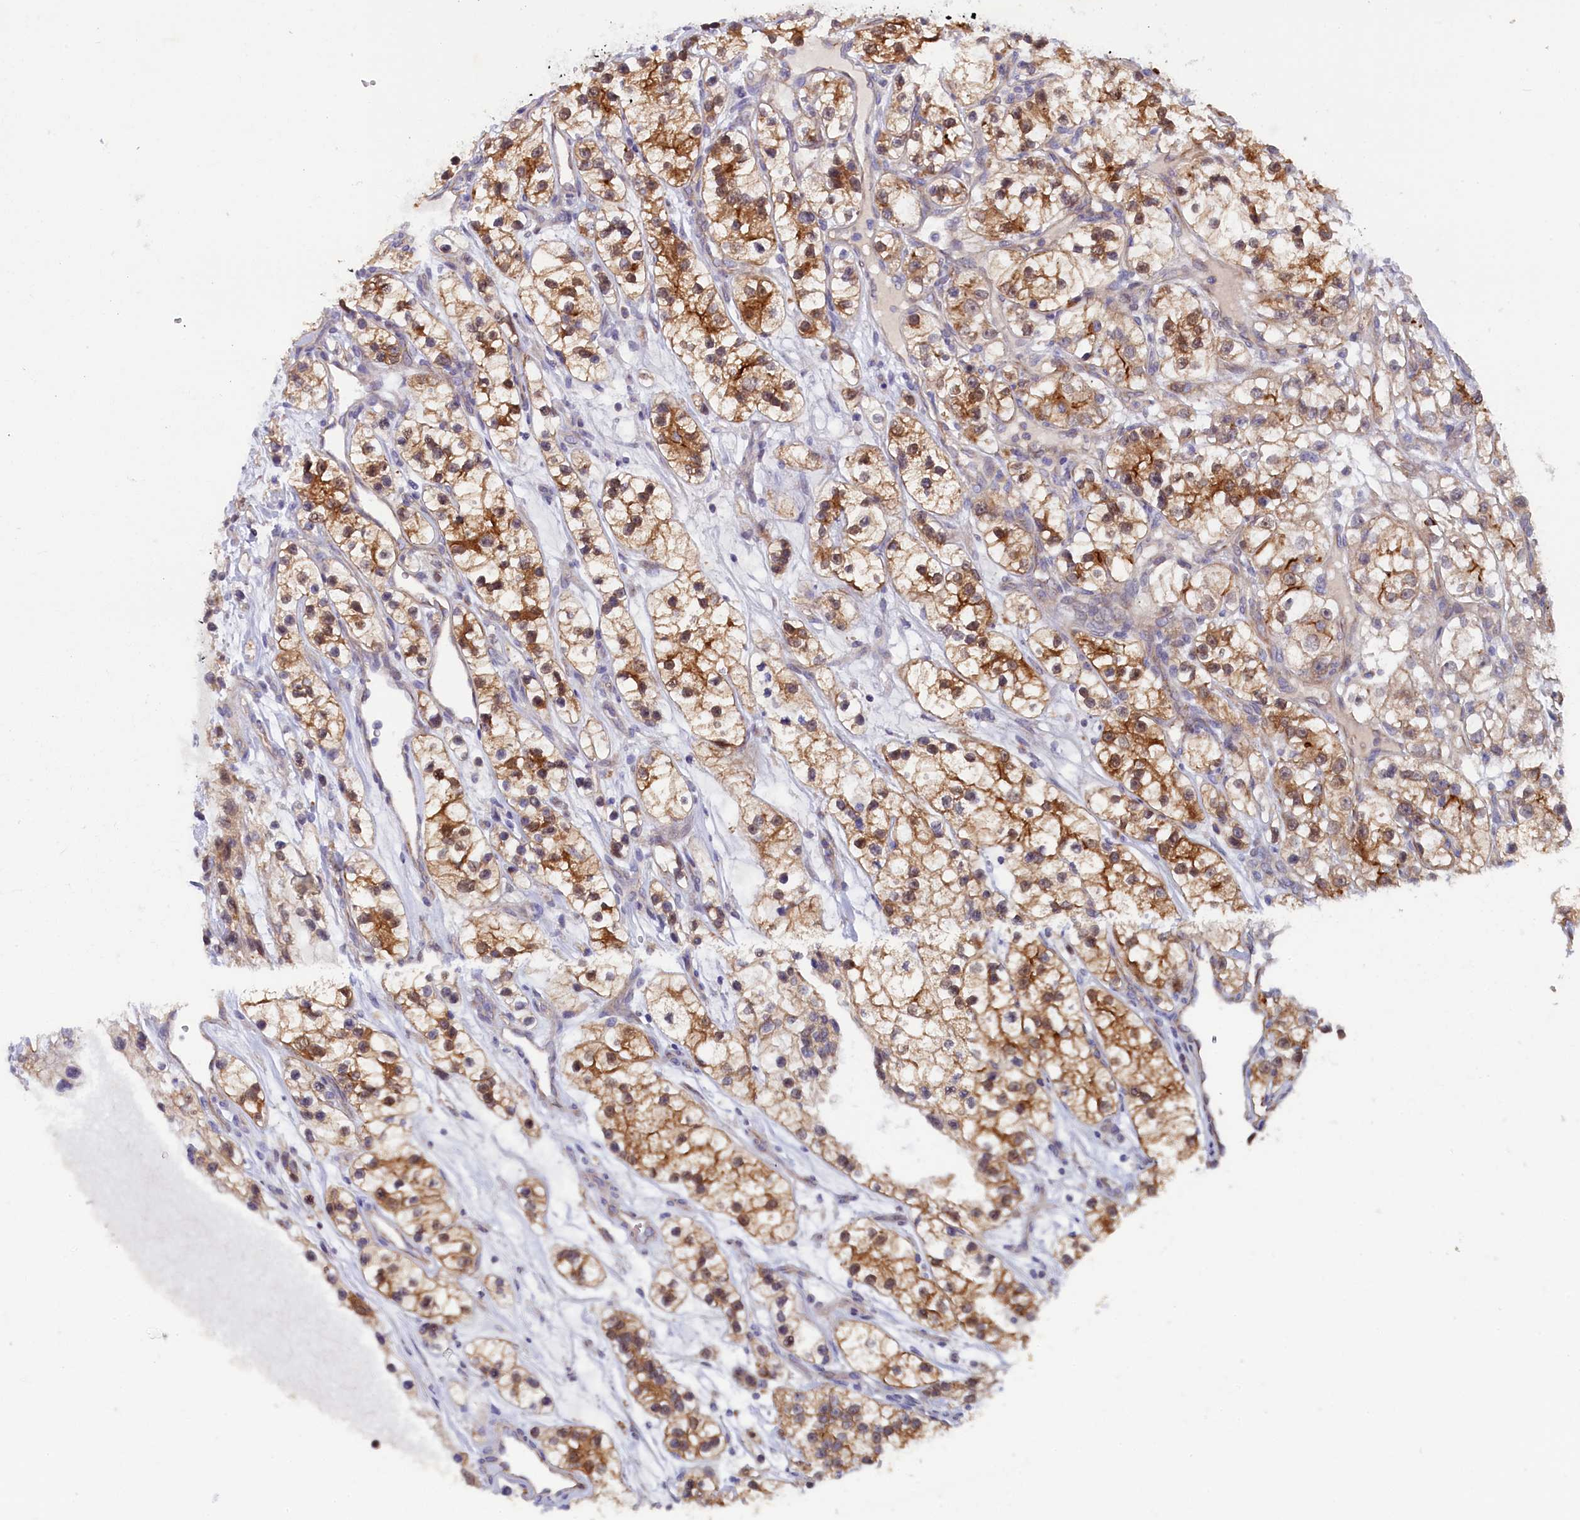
{"staining": {"intensity": "moderate", "quantity": ">75%", "location": "cytoplasmic/membranous"}, "tissue": "renal cancer", "cell_type": "Tumor cells", "image_type": "cancer", "snomed": [{"axis": "morphology", "description": "Adenocarcinoma, NOS"}, {"axis": "topography", "description": "Kidney"}], "caption": "Renal cancer (adenocarcinoma) stained for a protein (brown) reveals moderate cytoplasmic/membranous positive staining in approximately >75% of tumor cells.", "gene": "JPT2", "patient": {"sex": "female", "age": 57}}